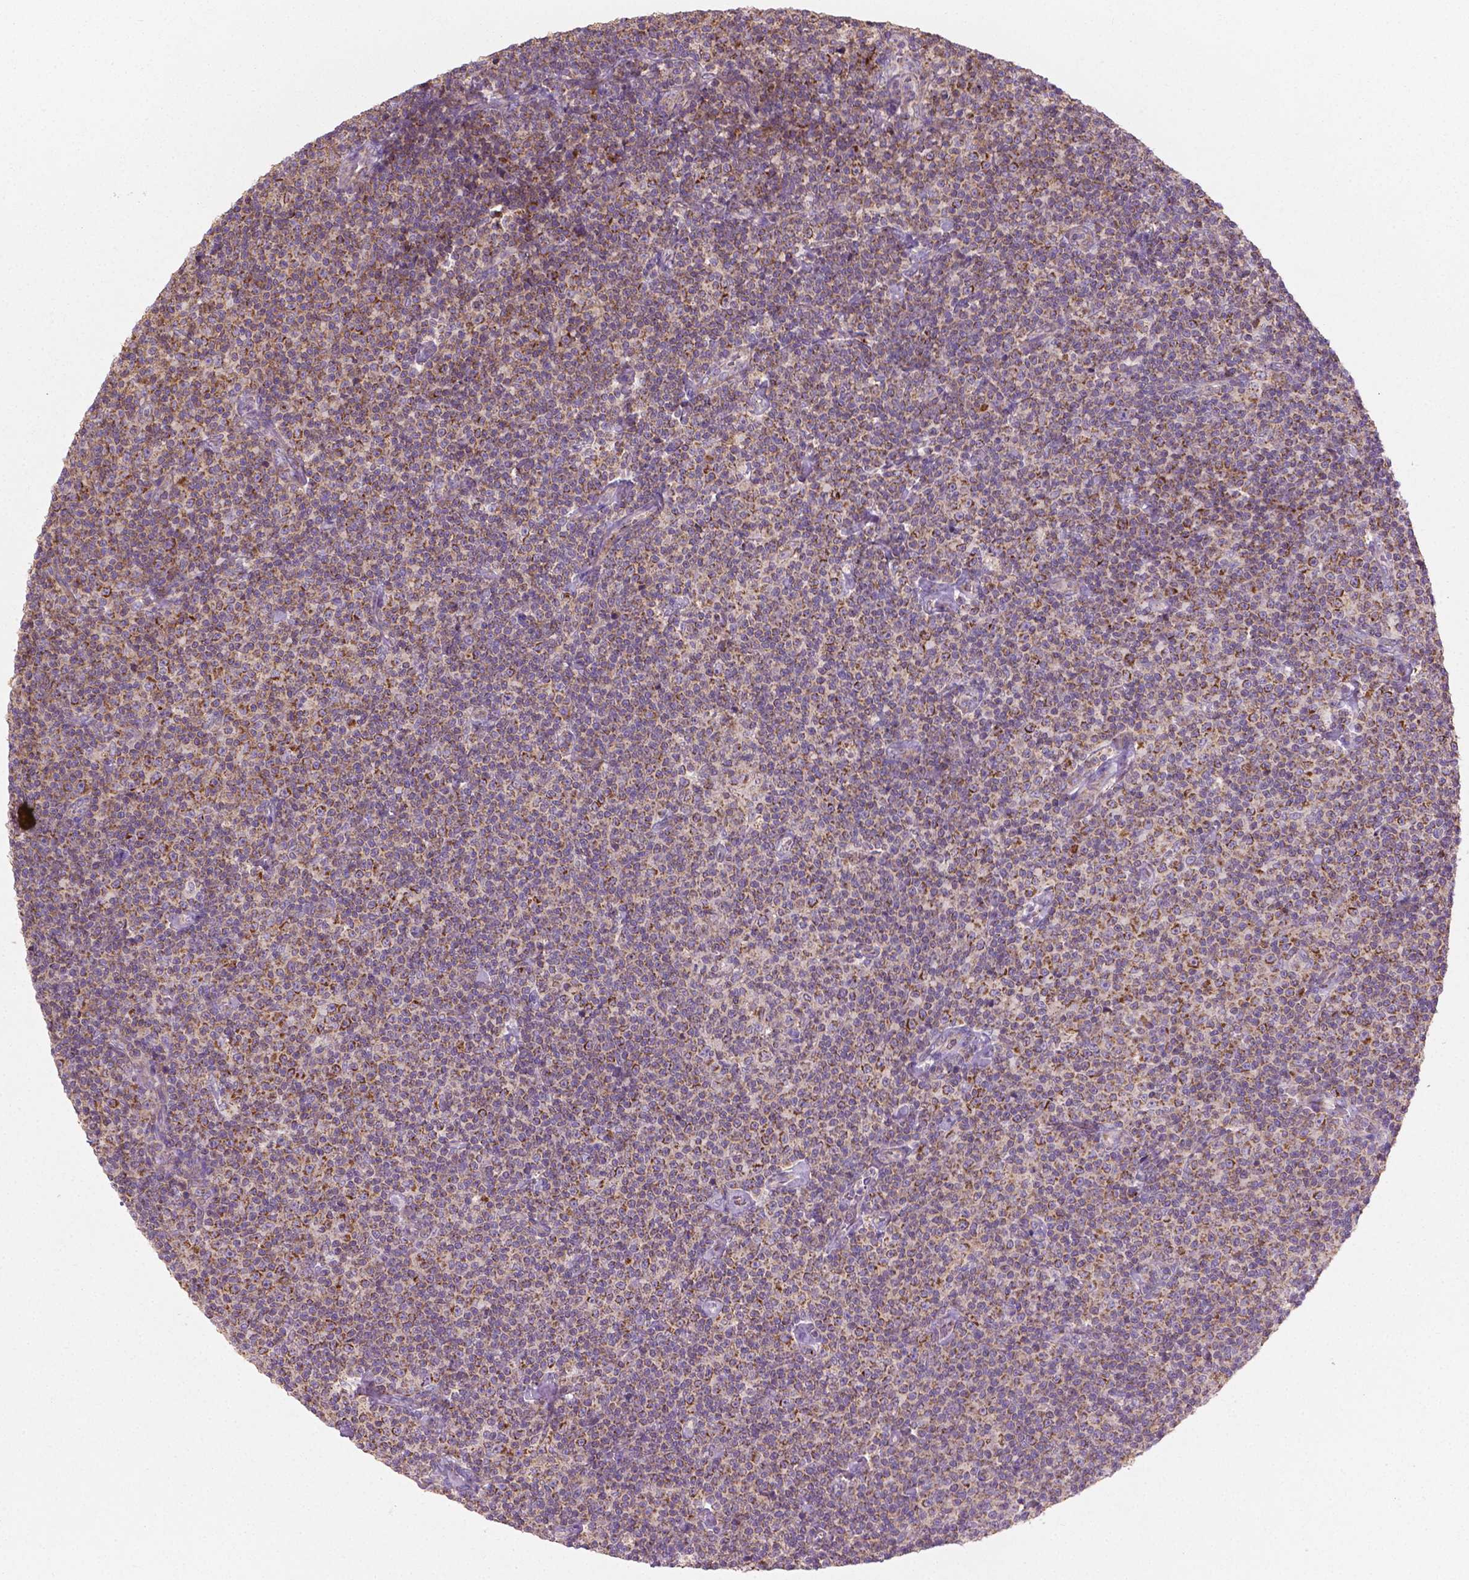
{"staining": {"intensity": "moderate", "quantity": "25%-75%", "location": "cytoplasmic/membranous"}, "tissue": "lymphoma", "cell_type": "Tumor cells", "image_type": "cancer", "snomed": [{"axis": "morphology", "description": "Malignant lymphoma, non-Hodgkin's type, Low grade"}, {"axis": "topography", "description": "Lymph node"}], "caption": "The image shows staining of lymphoma, revealing moderate cytoplasmic/membranous protein expression (brown color) within tumor cells. The staining was performed using DAB, with brown indicating positive protein expression. Nuclei are stained blue with hematoxylin.", "gene": "TCAF1", "patient": {"sex": "male", "age": 81}}